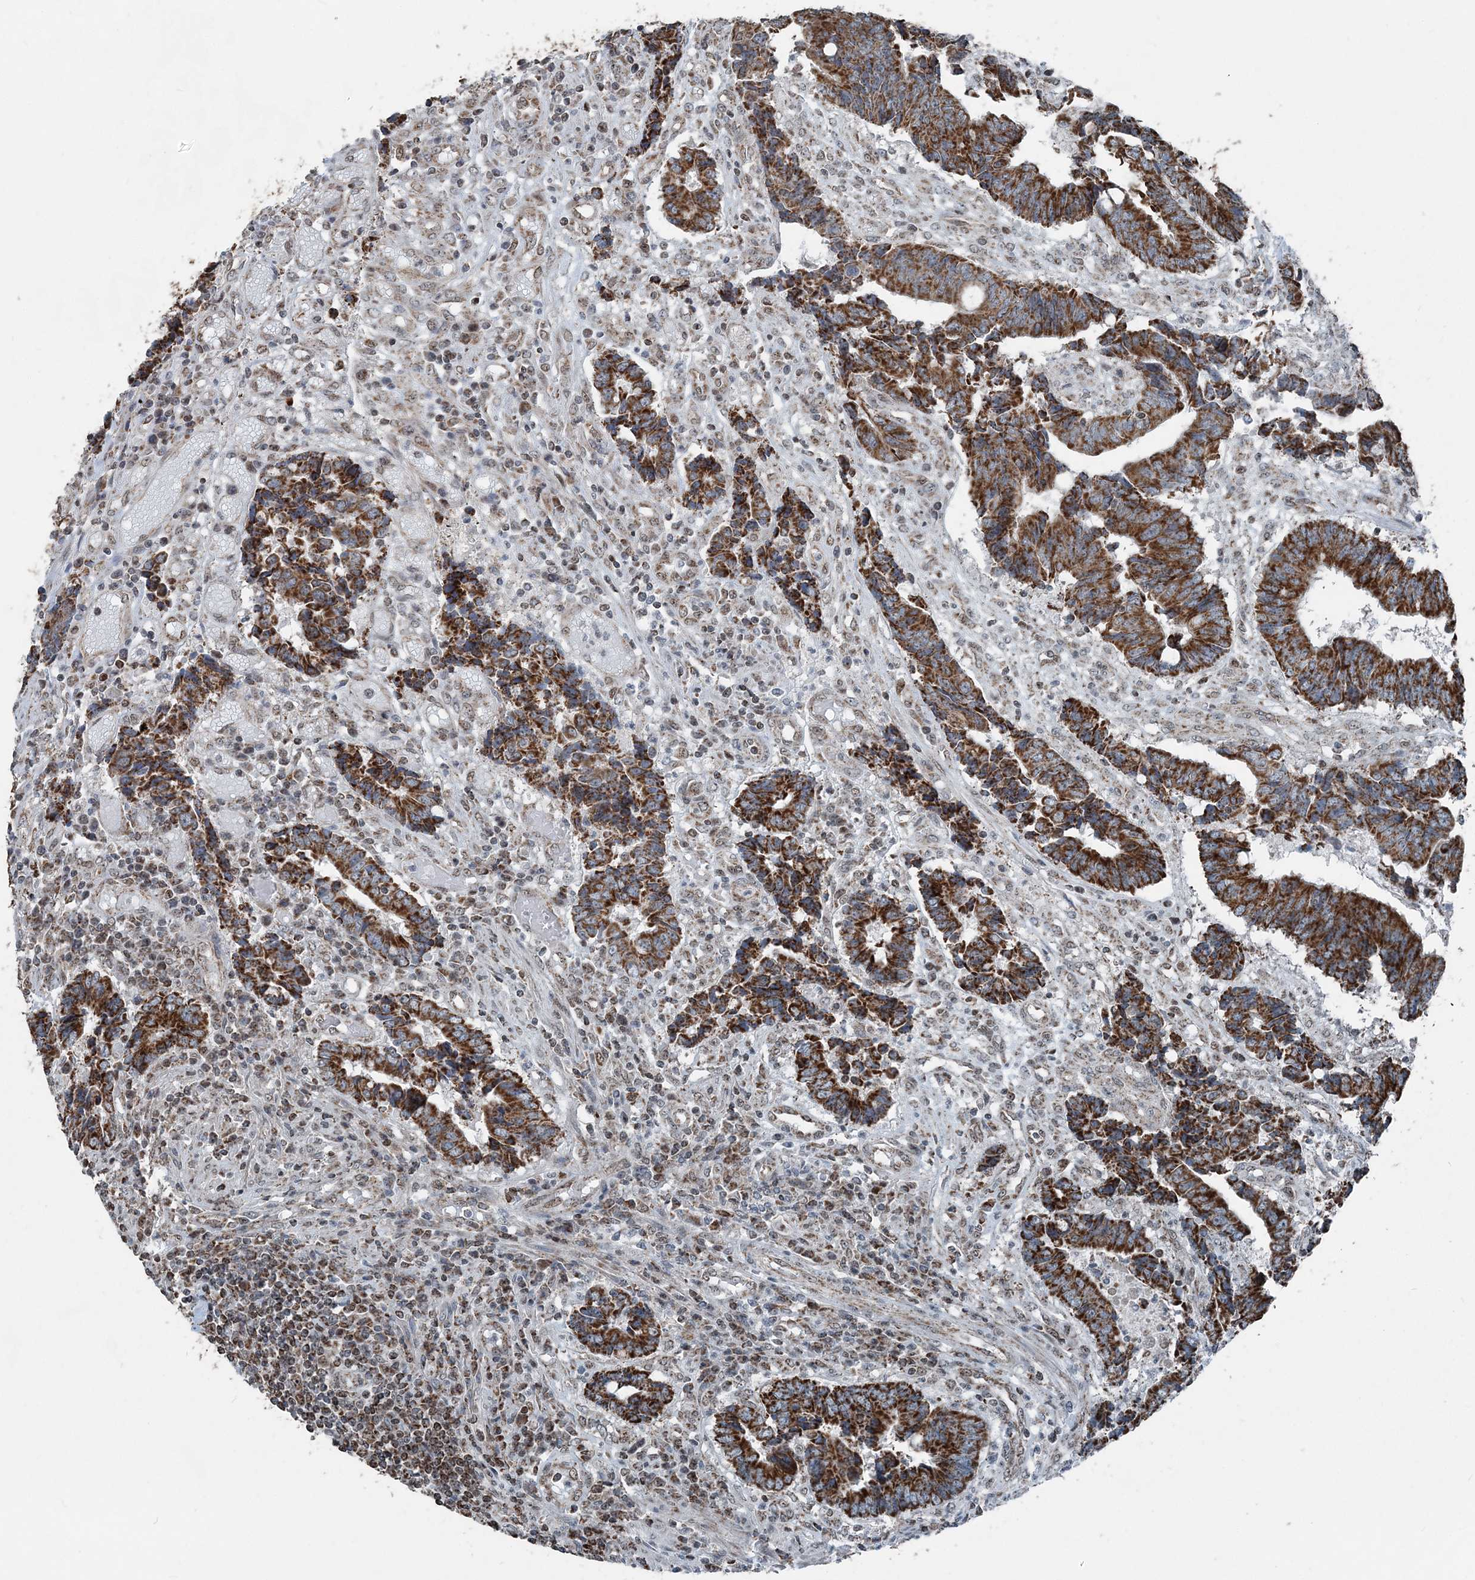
{"staining": {"intensity": "strong", "quantity": ">75%", "location": "cytoplasmic/membranous"}, "tissue": "colorectal cancer", "cell_type": "Tumor cells", "image_type": "cancer", "snomed": [{"axis": "morphology", "description": "Adenocarcinoma, NOS"}, {"axis": "topography", "description": "Rectum"}], "caption": "The immunohistochemical stain shows strong cytoplasmic/membranous positivity in tumor cells of adenocarcinoma (colorectal) tissue. The staining is performed using DAB (3,3'-diaminobenzidine) brown chromogen to label protein expression. The nuclei are counter-stained blue using hematoxylin.", "gene": "SUCLG1", "patient": {"sex": "male", "age": 84}}